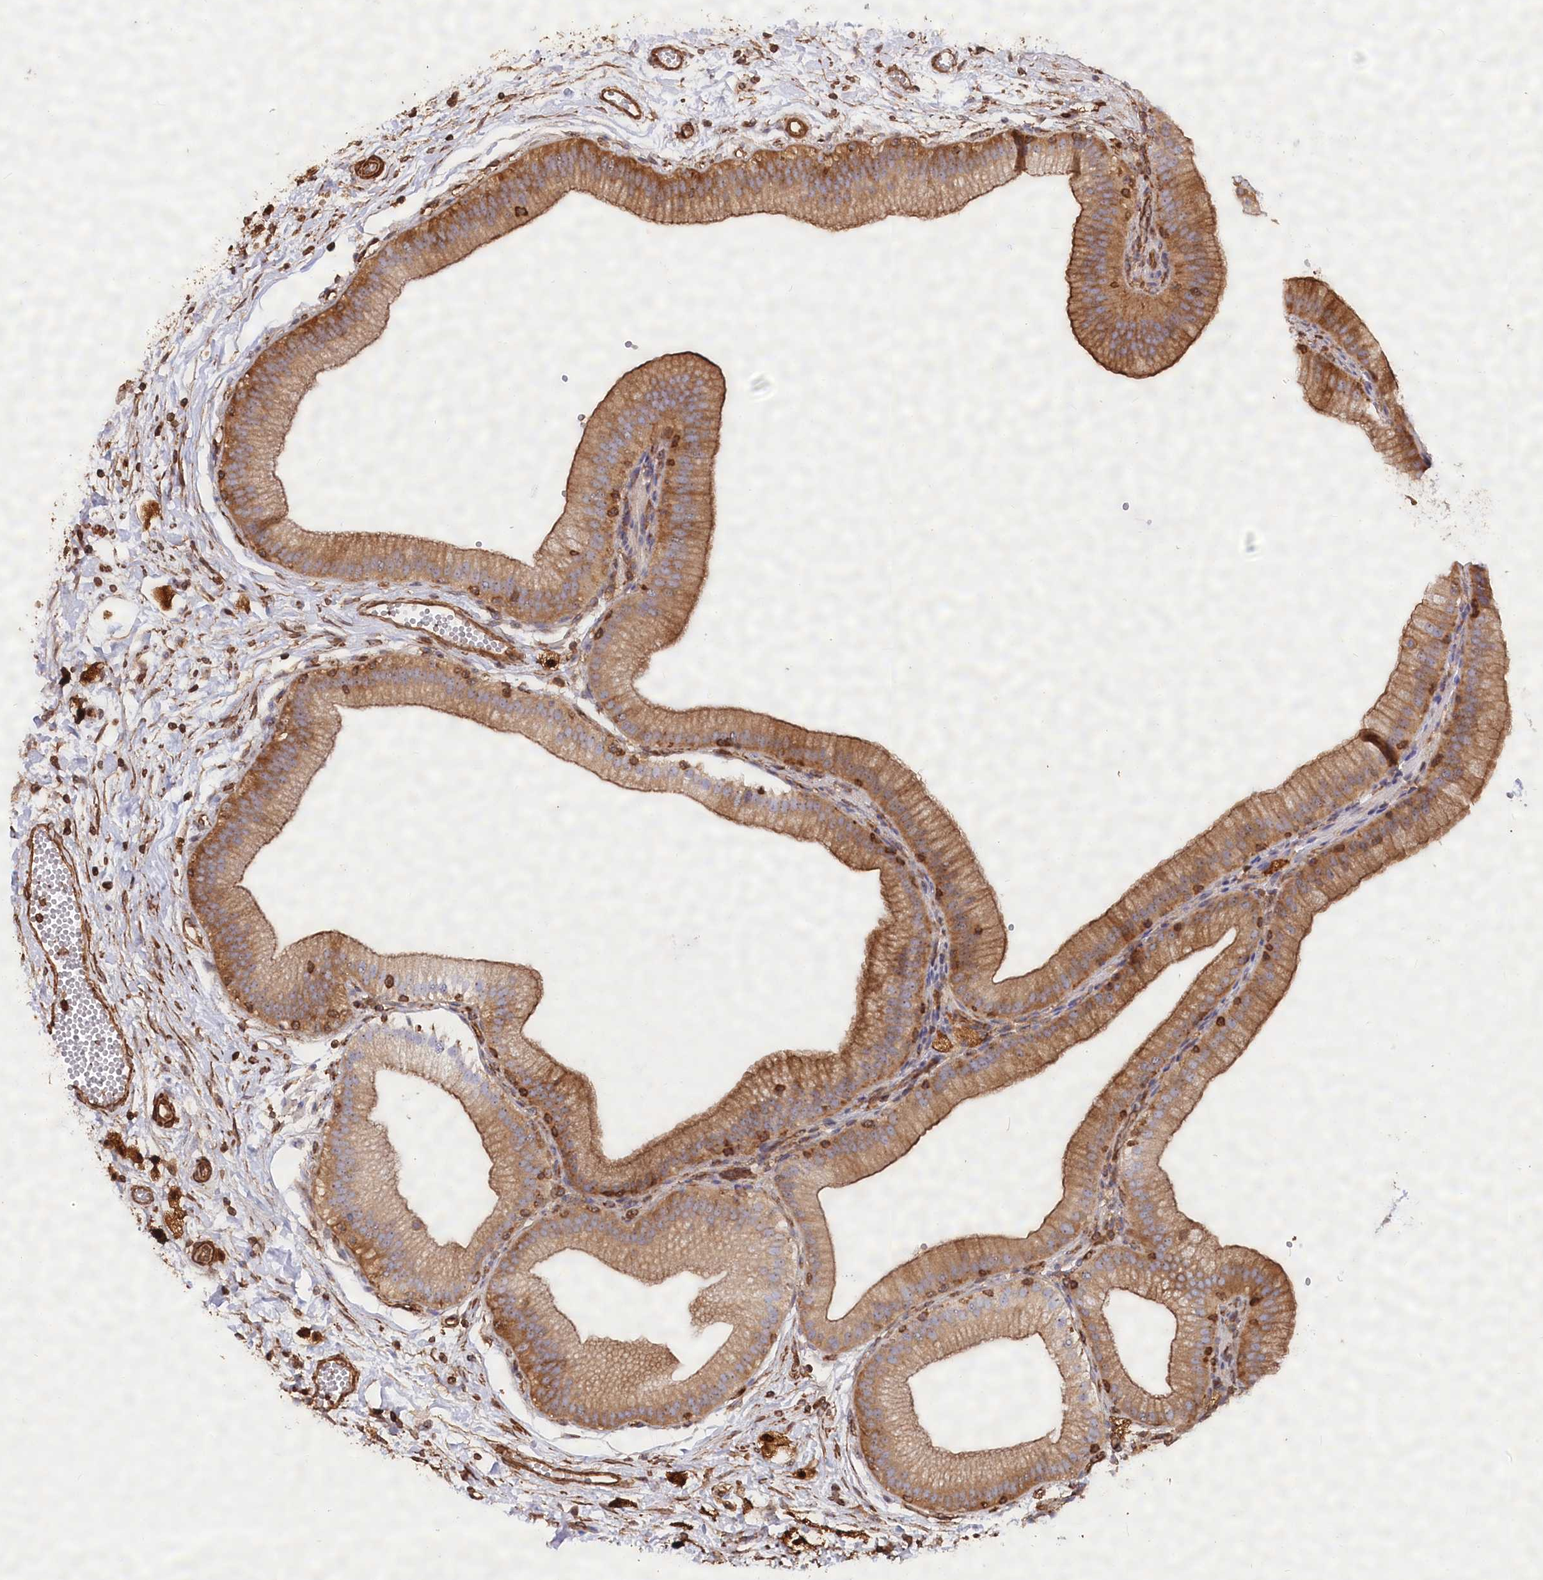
{"staining": {"intensity": "strong", "quantity": ">75%", "location": "cytoplasmic/membranous"}, "tissue": "gallbladder", "cell_type": "Glandular cells", "image_type": "normal", "snomed": [{"axis": "morphology", "description": "Normal tissue, NOS"}, {"axis": "topography", "description": "Gallbladder"}], "caption": "Gallbladder stained for a protein reveals strong cytoplasmic/membranous positivity in glandular cells. The staining was performed using DAB (3,3'-diaminobenzidine), with brown indicating positive protein expression. Nuclei are stained blue with hematoxylin.", "gene": "WDR36", "patient": {"sex": "male", "age": 55}}